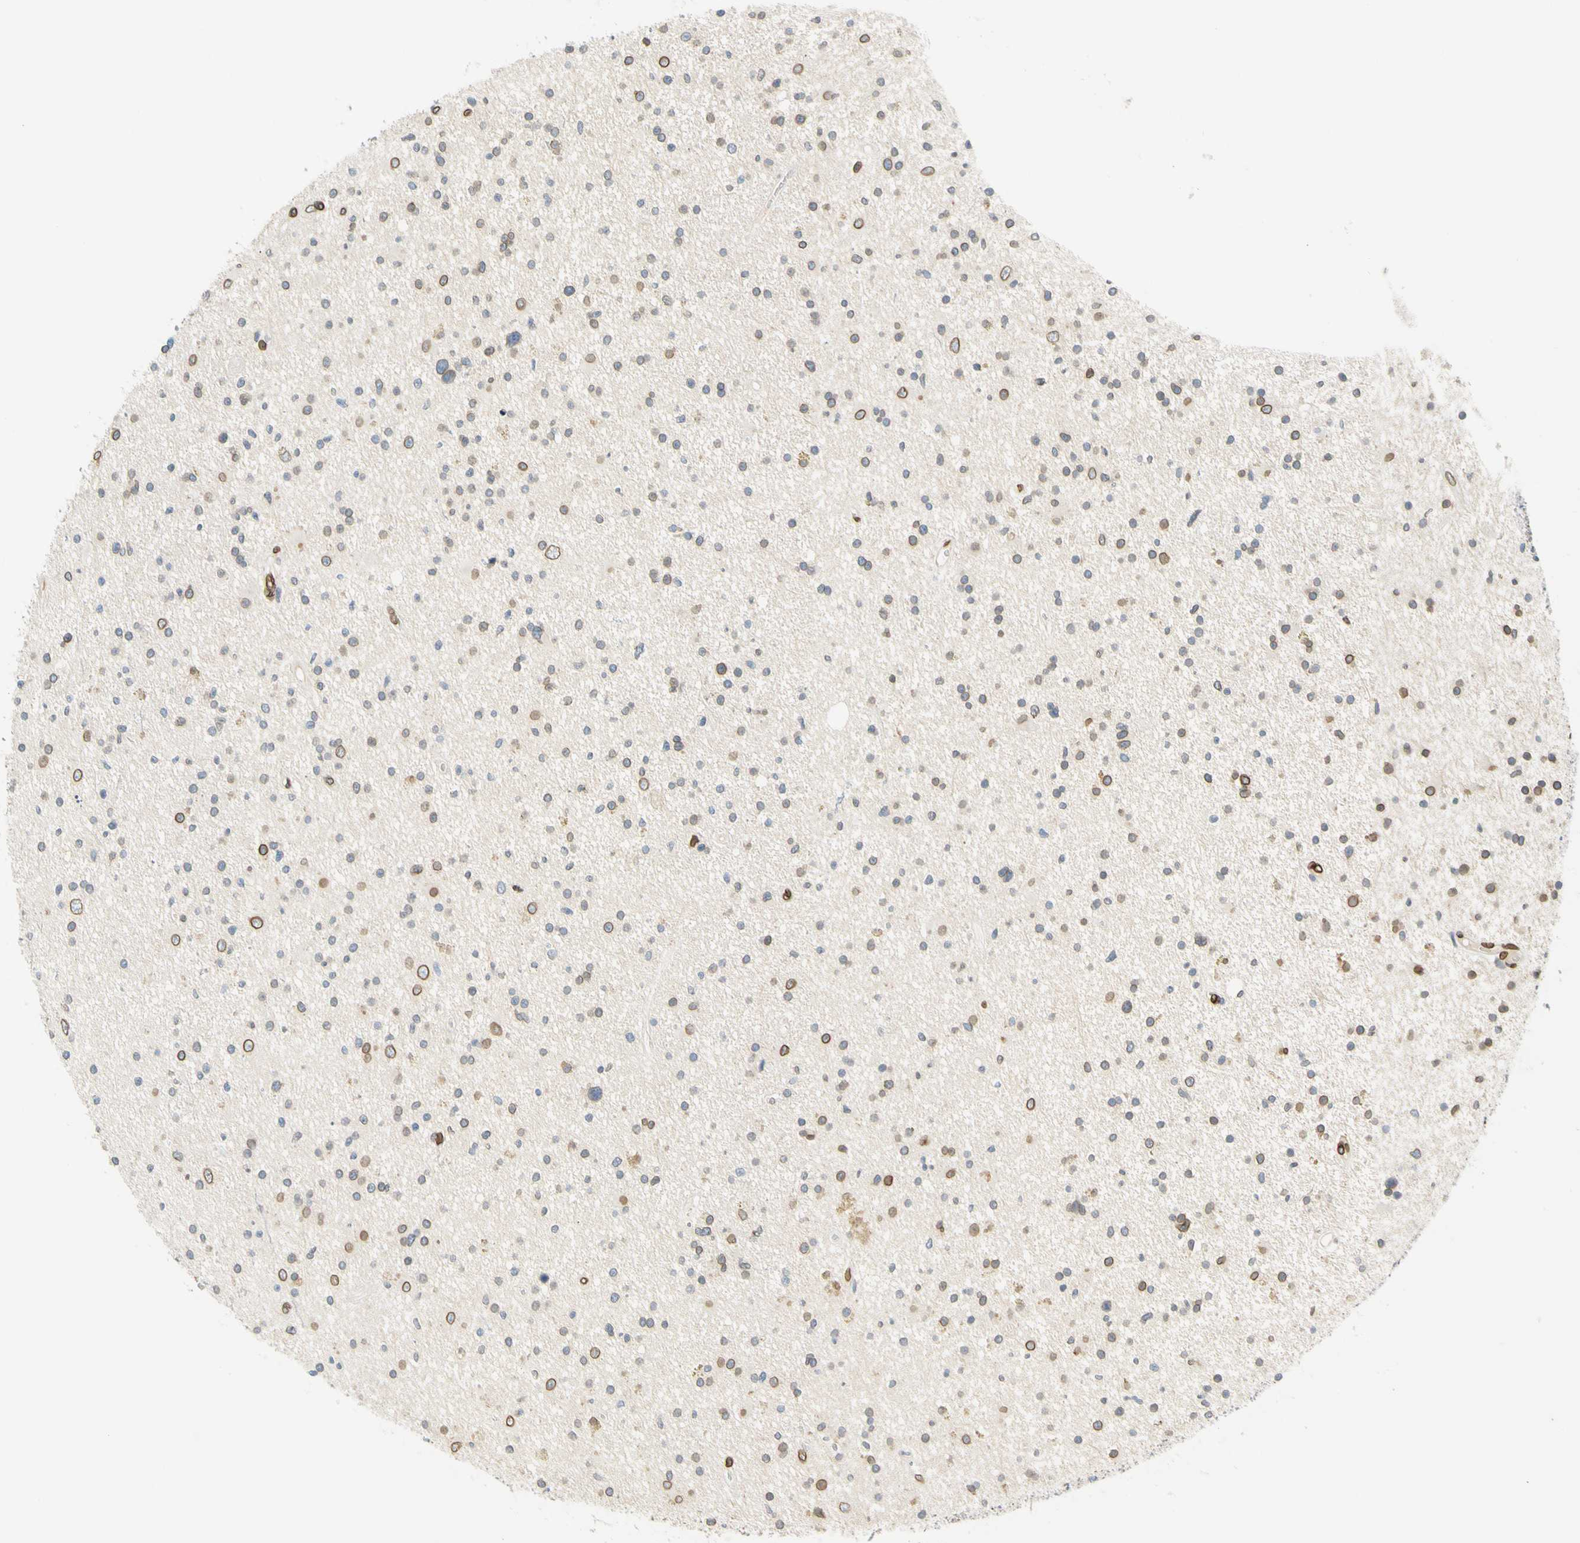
{"staining": {"intensity": "moderate", "quantity": "25%-75%", "location": "cytoplasmic/membranous,nuclear"}, "tissue": "glioma", "cell_type": "Tumor cells", "image_type": "cancer", "snomed": [{"axis": "morphology", "description": "Glioma, malignant, High grade"}, {"axis": "topography", "description": "Brain"}], "caption": "Tumor cells show medium levels of moderate cytoplasmic/membranous and nuclear positivity in approximately 25%-75% of cells in high-grade glioma (malignant).", "gene": "SUN1", "patient": {"sex": "male", "age": 33}}